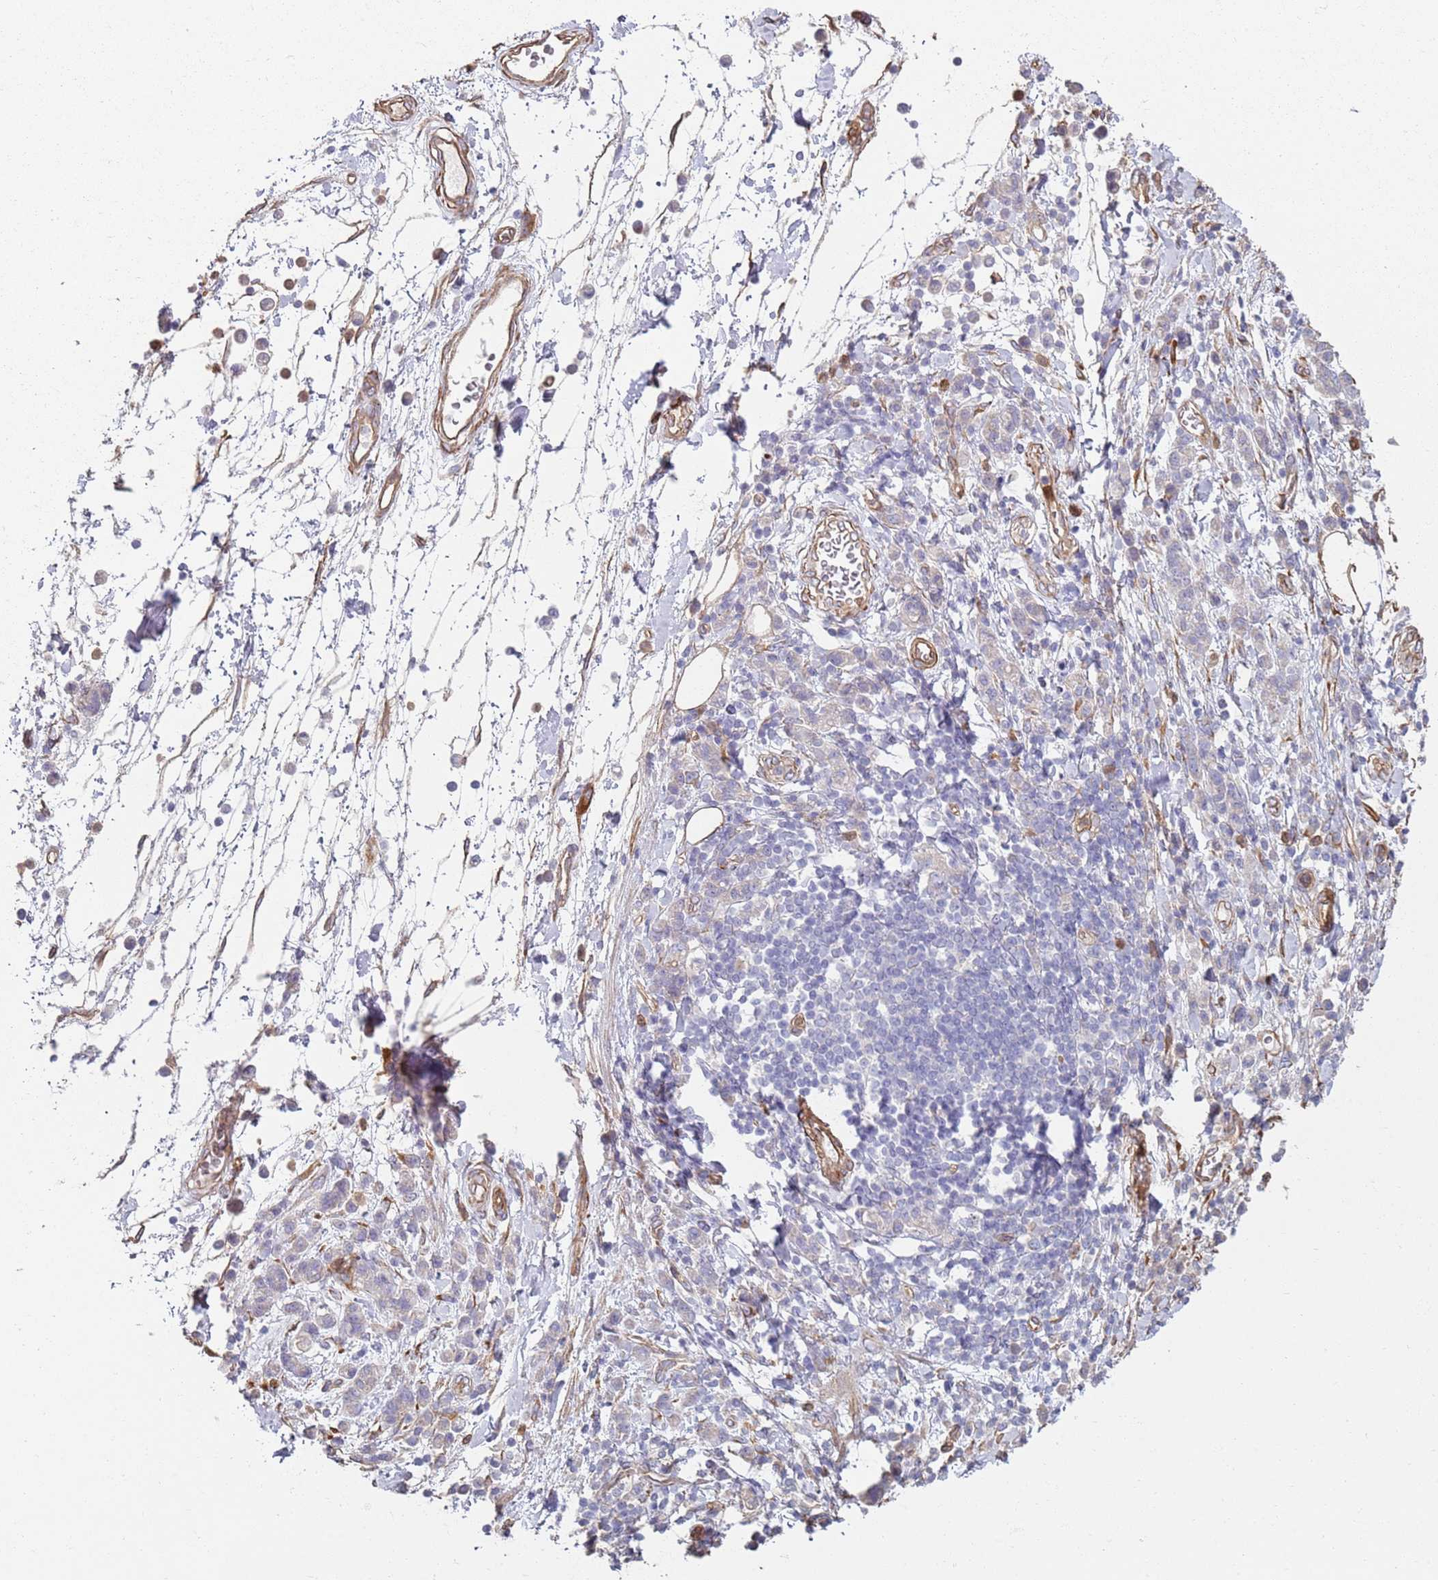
{"staining": {"intensity": "negative", "quantity": "none", "location": "none"}, "tissue": "stomach cancer", "cell_type": "Tumor cells", "image_type": "cancer", "snomed": [{"axis": "morphology", "description": "Adenocarcinoma, NOS"}, {"axis": "topography", "description": "Stomach"}], "caption": "An immunohistochemistry image of stomach cancer is shown. There is no staining in tumor cells of stomach cancer.", "gene": "PHLPP2", "patient": {"sex": "male", "age": 77}}